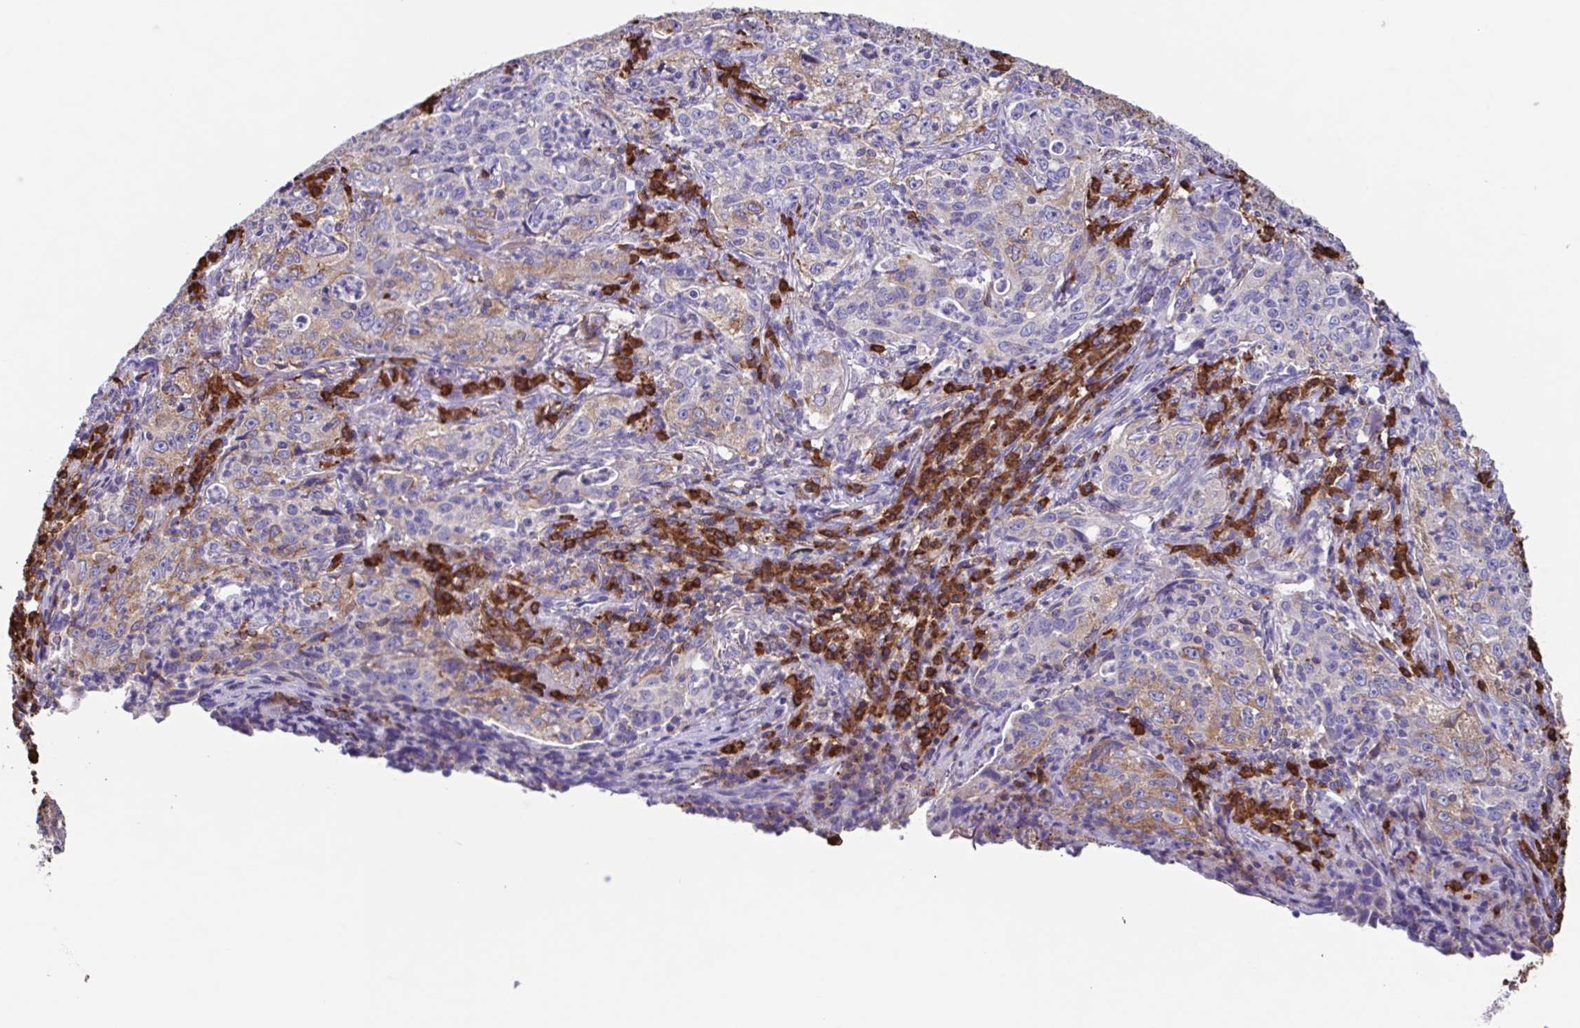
{"staining": {"intensity": "weak", "quantity": "25%-75%", "location": "cytoplasmic/membranous"}, "tissue": "lung cancer", "cell_type": "Tumor cells", "image_type": "cancer", "snomed": [{"axis": "morphology", "description": "Squamous cell carcinoma, NOS"}, {"axis": "topography", "description": "Lung"}], "caption": "An immunohistochemistry photomicrograph of neoplastic tissue is shown. Protein staining in brown highlights weak cytoplasmic/membranous positivity in lung cancer within tumor cells. (brown staining indicates protein expression, while blue staining denotes nuclei).", "gene": "TPD52", "patient": {"sex": "male", "age": 71}}